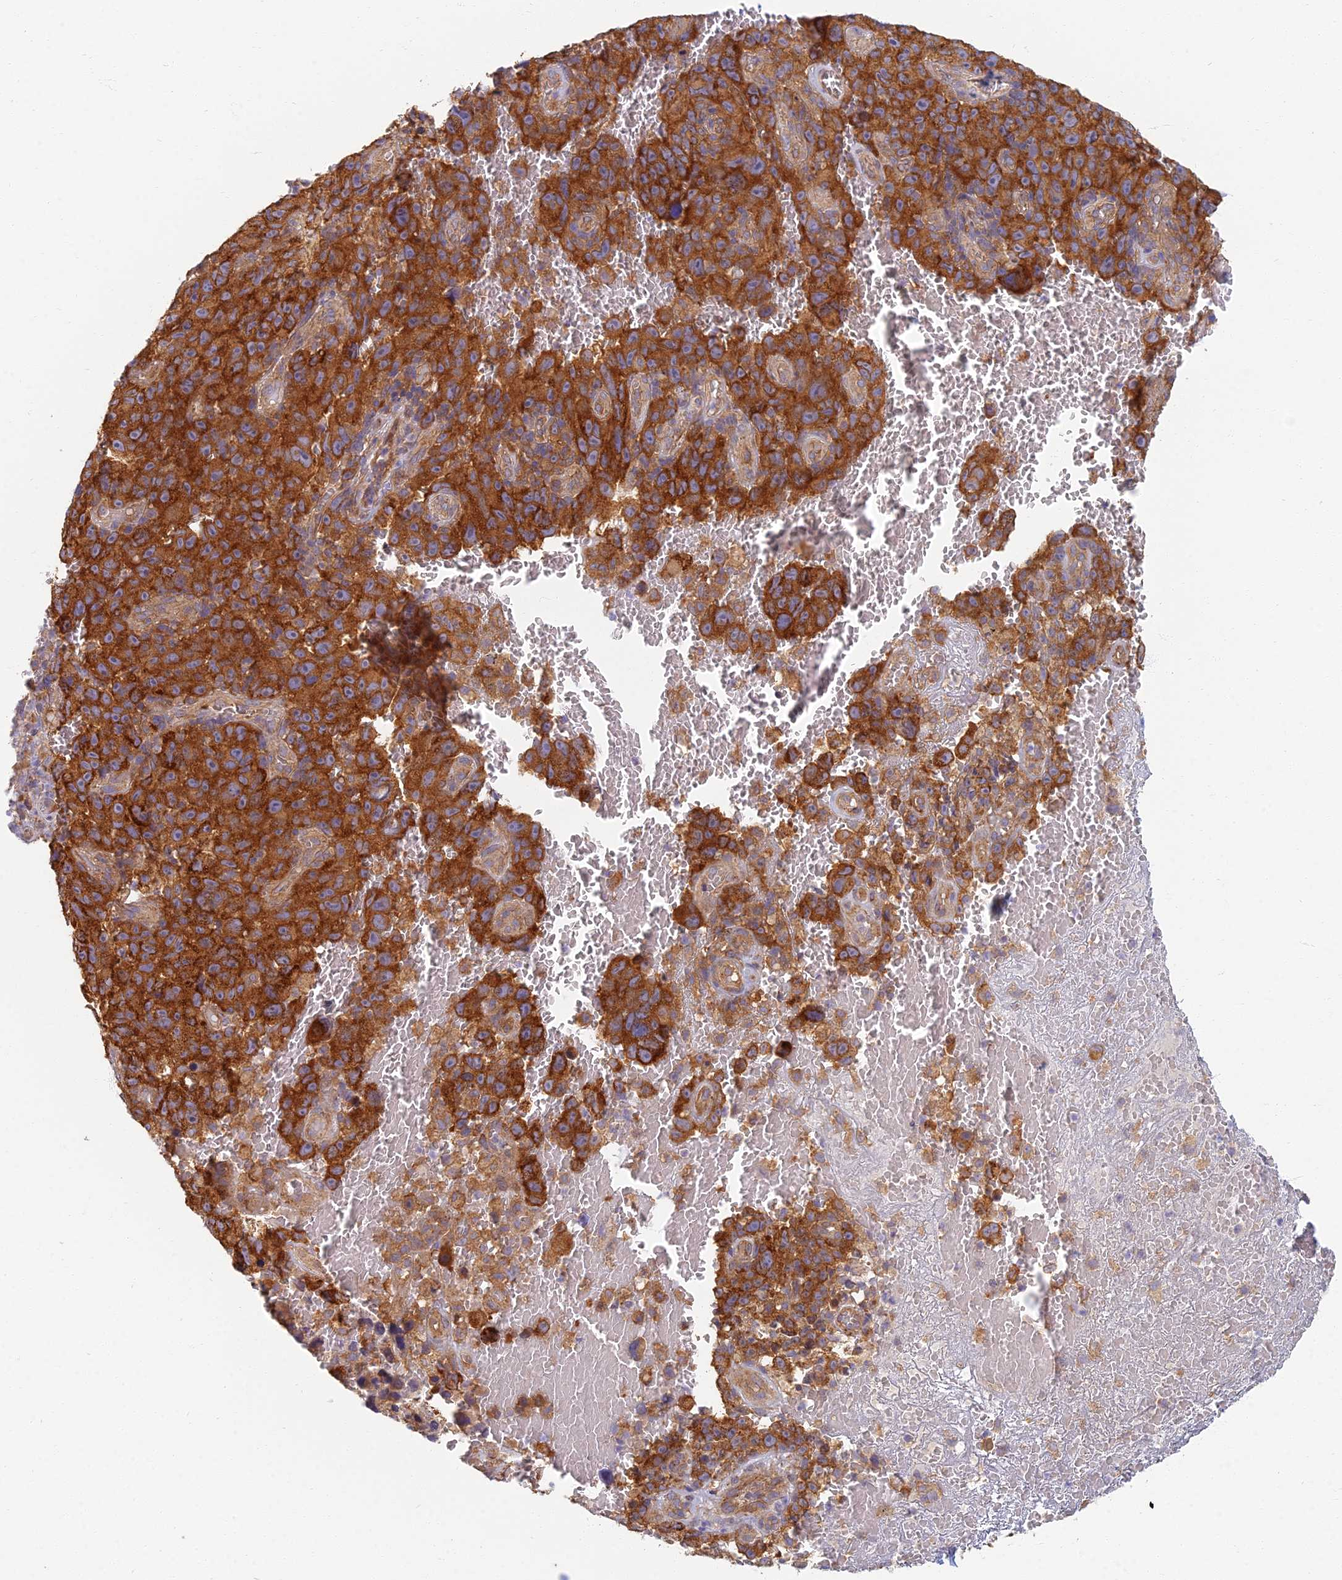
{"staining": {"intensity": "strong", "quantity": ">75%", "location": "cytoplasmic/membranous"}, "tissue": "melanoma", "cell_type": "Tumor cells", "image_type": "cancer", "snomed": [{"axis": "morphology", "description": "Malignant melanoma, NOS"}, {"axis": "topography", "description": "Skin"}], "caption": "Malignant melanoma stained with DAB IHC reveals high levels of strong cytoplasmic/membranous staining in approximately >75% of tumor cells. (brown staining indicates protein expression, while blue staining denotes nuclei).", "gene": "RBSN", "patient": {"sex": "female", "age": 82}}